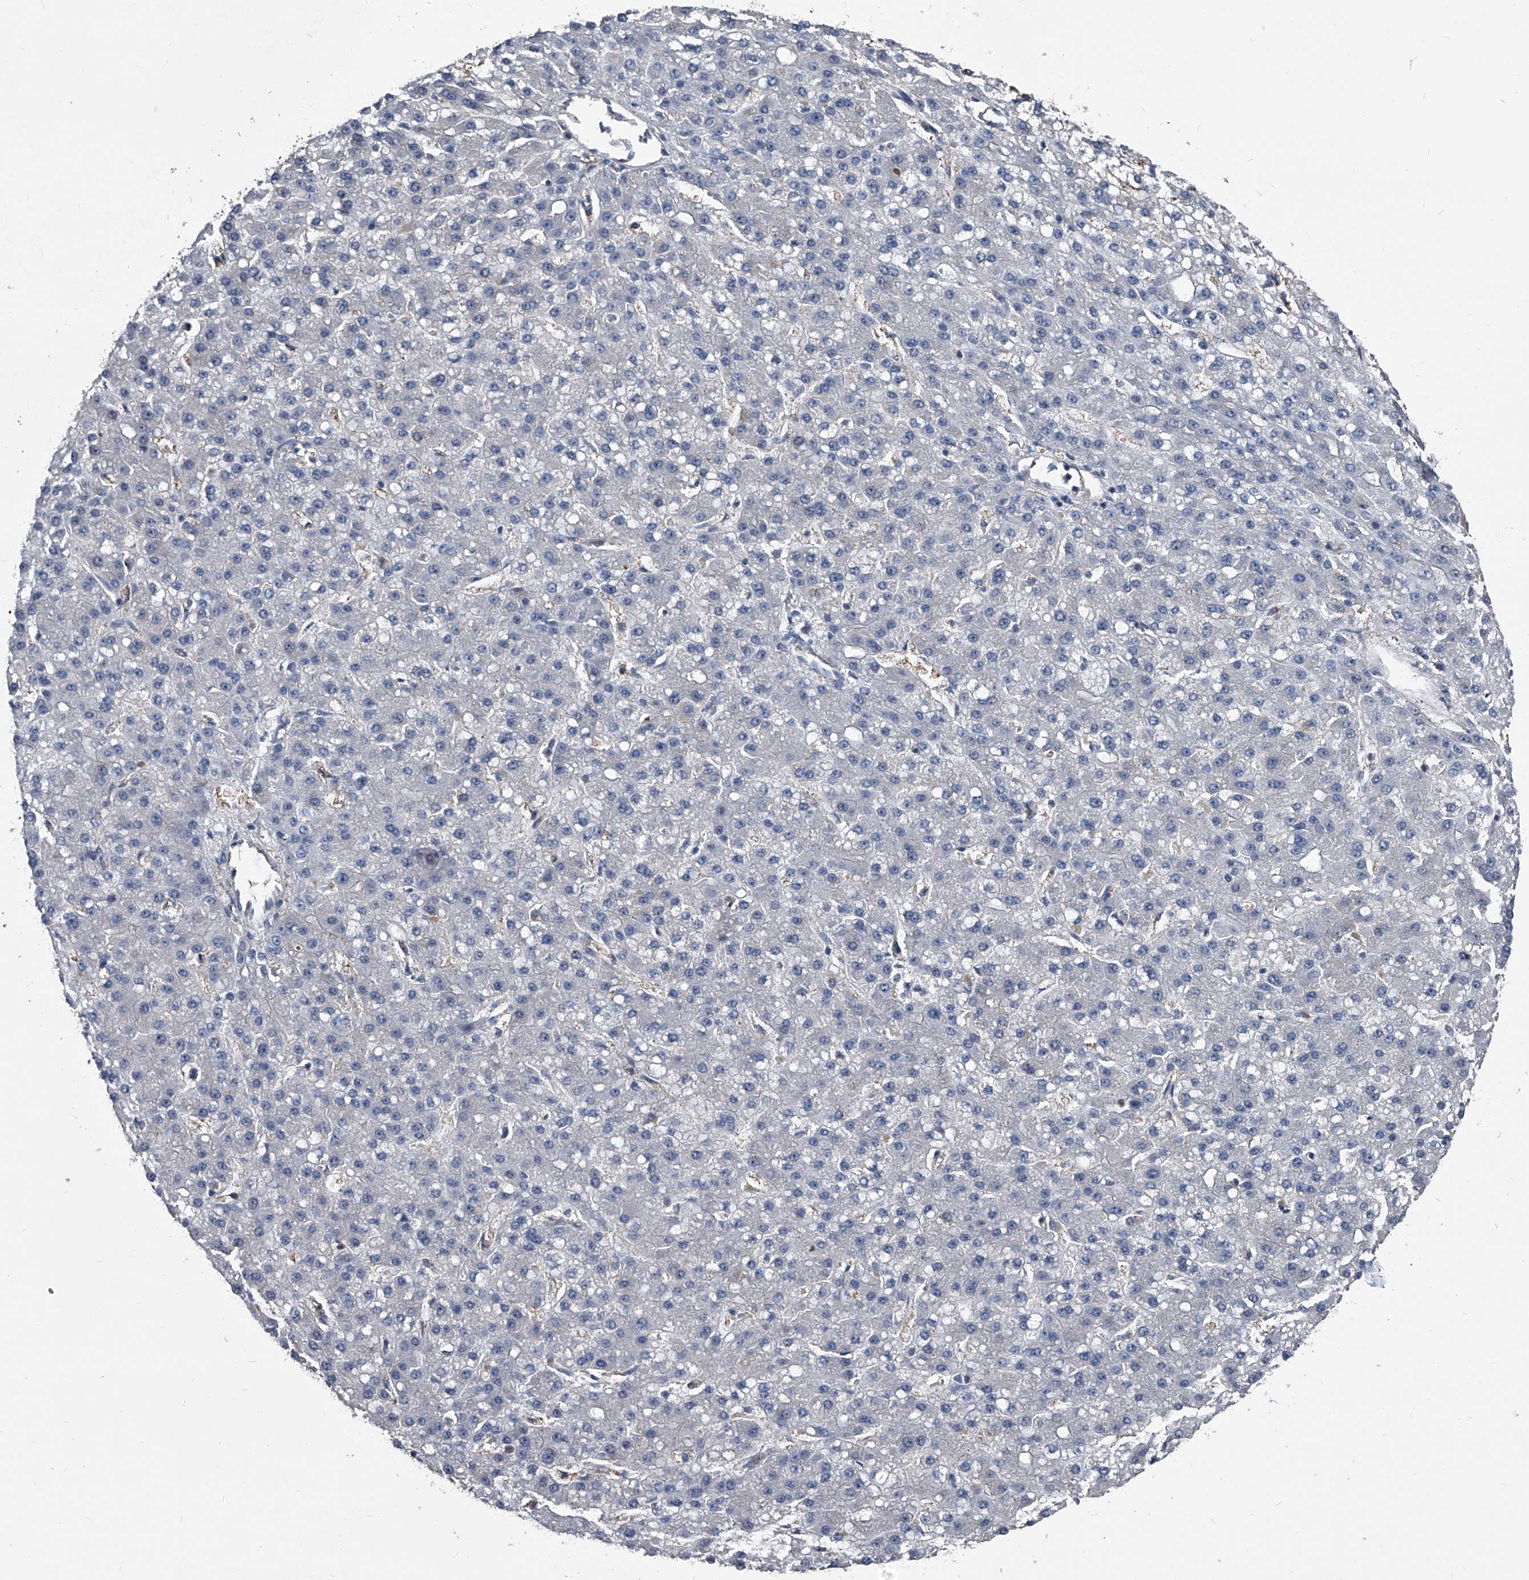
{"staining": {"intensity": "negative", "quantity": "none", "location": "none"}, "tissue": "liver cancer", "cell_type": "Tumor cells", "image_type": "cancer", "snomed": [{"axis": "morphology", "description": "Carcinoma, Hepatocellular, NOS"}, {"axis": "topography", "description": "Liver"}], "caption": "Human hepatocellular carcinoma (liver) stained for a protein using immunohistochemistry (IHC) reveals no staining in tumor cells.", "gene": "KIF13A", "patient": {"sex": "male", "age": 67}}